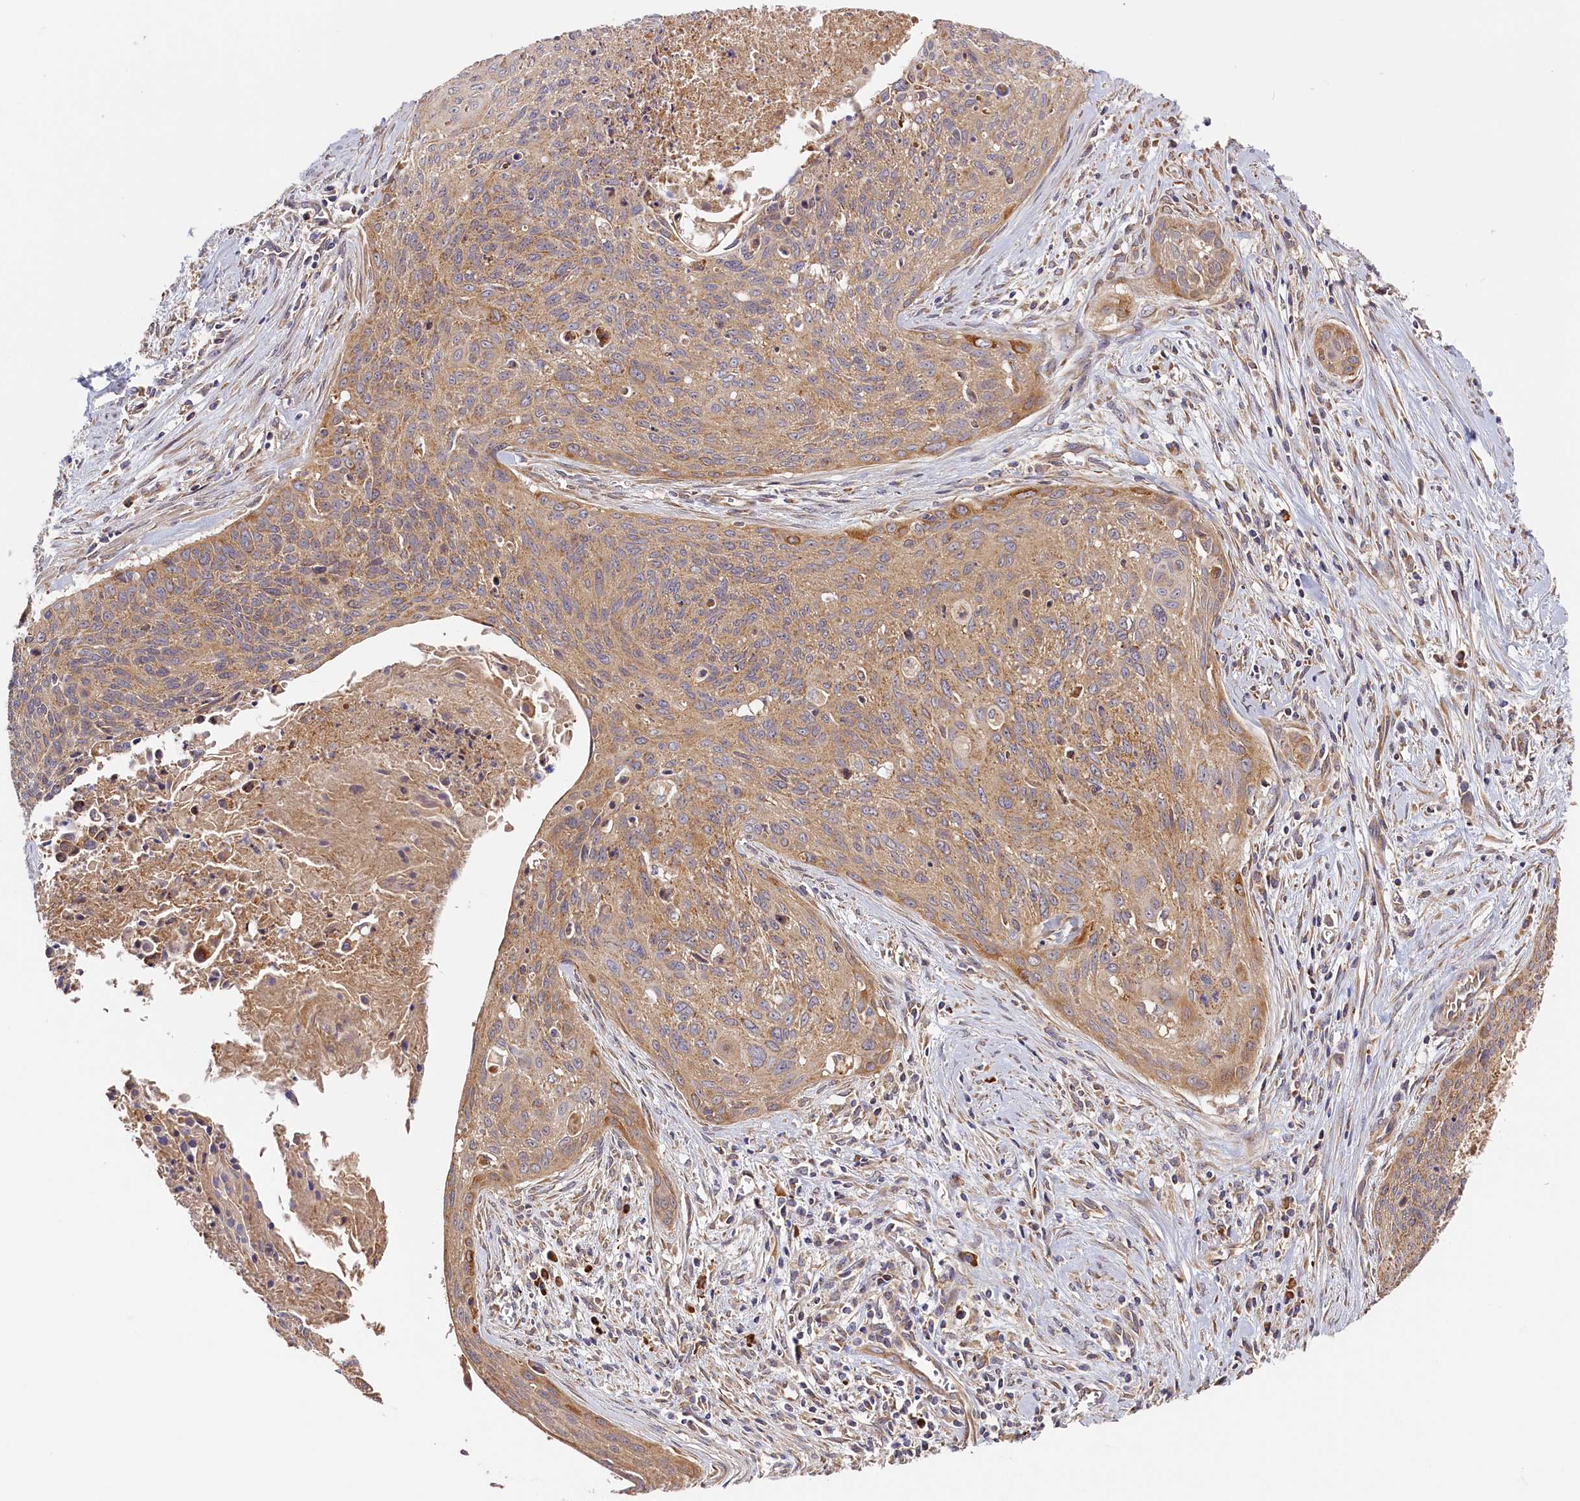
{"staining": {"intensity": "moderate", "quantity": ">75%", "location": "cytoplasmic/membranous"}, "tissue": "cervical cancer", "cell_type": "Tumor cells", "image_type": "cancer", "snomed": [{"axis": "morphology", "description": "Squamous cell carcinoma, NOS"}, {"axis": "topography", "description": "Cervix"}], "caption": "Human cervical squamous cell carcinoma stained with a brown dye displays moderate cytoplasmic/membranous positive expression in about >75% of tumor cells.", "gene": "CEP44", "patient": {"sex": "female", "age": 55}}